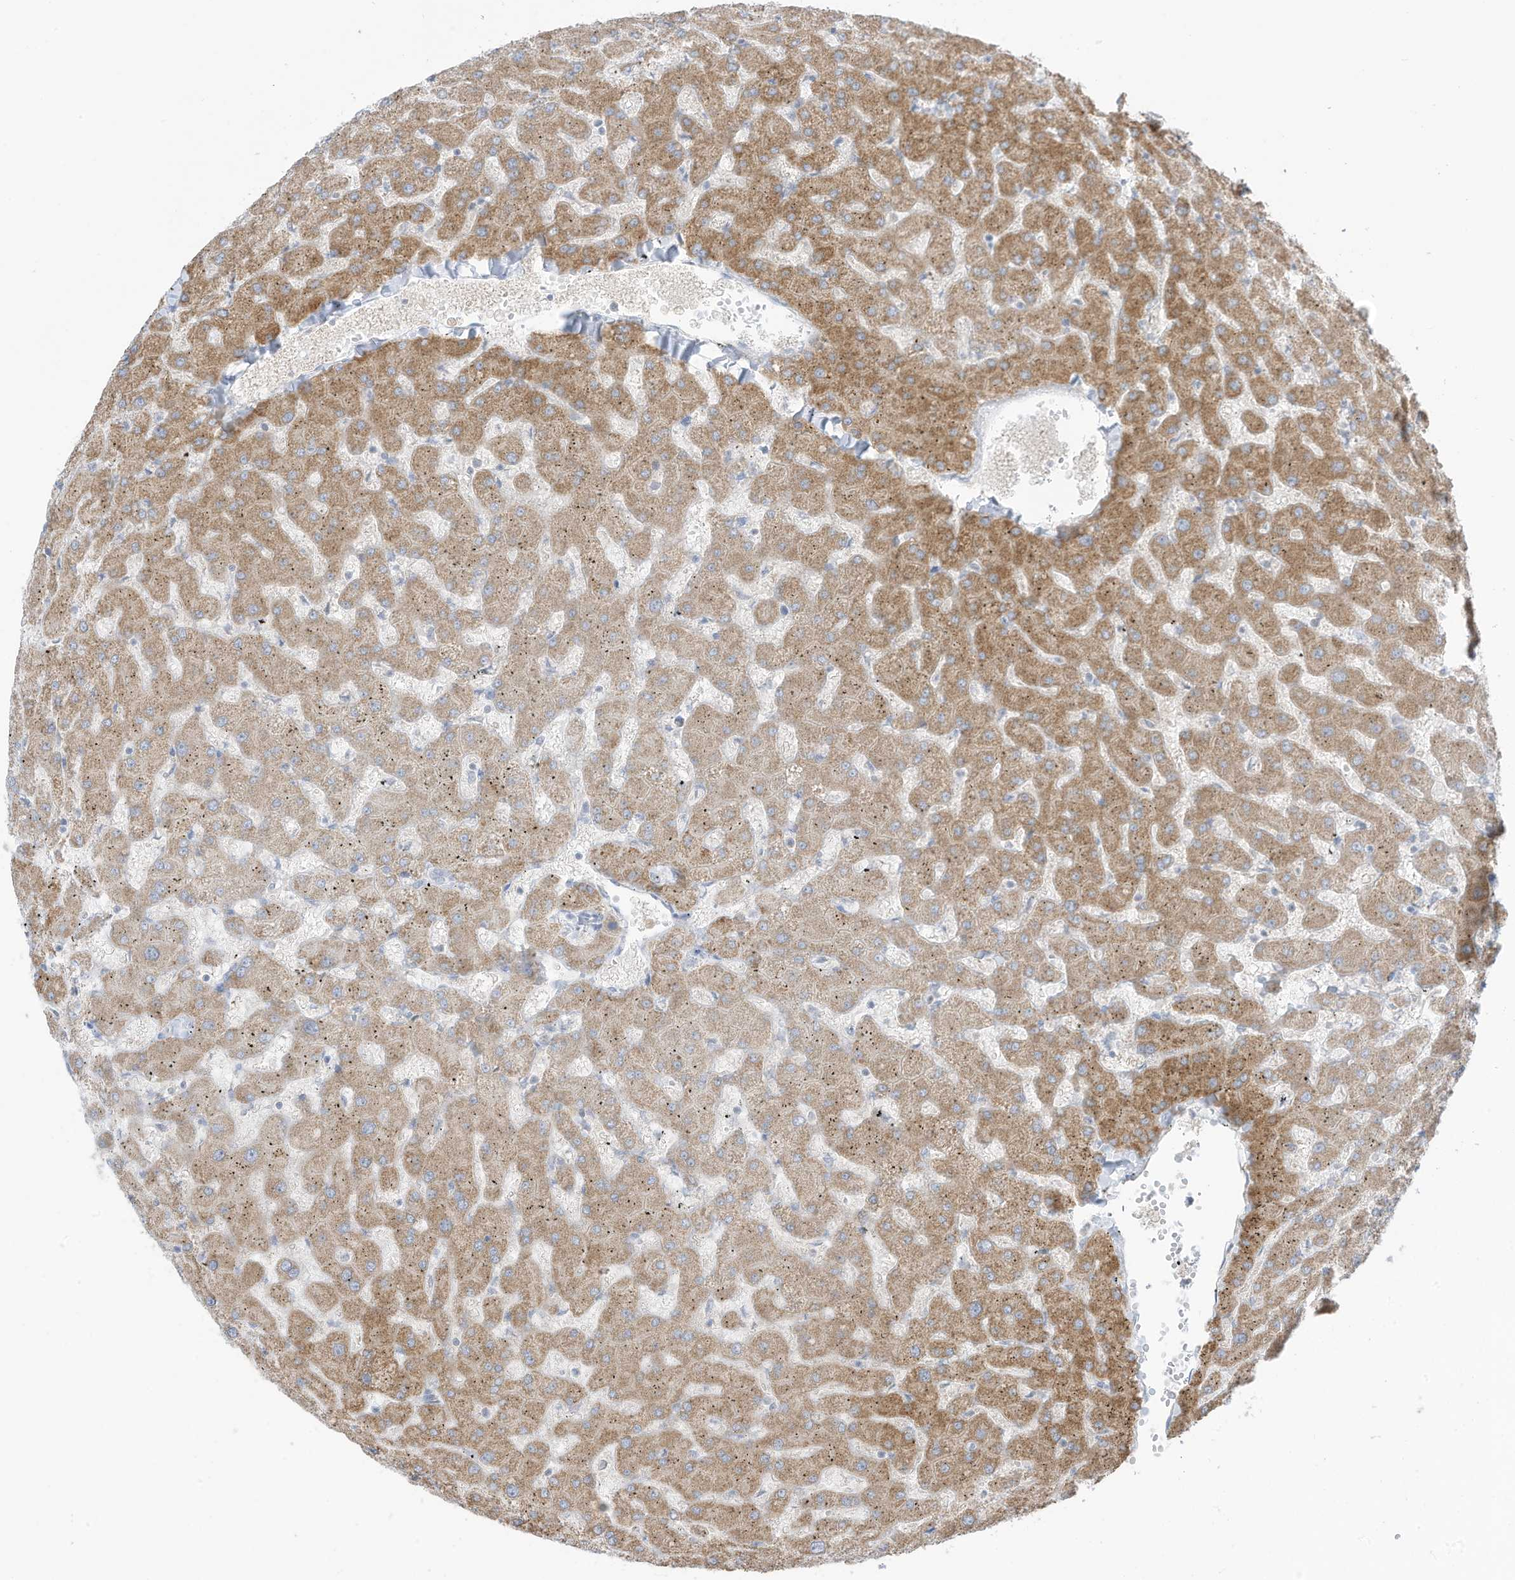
{"staining": {"intensity": "negative", "quantity": "none", "location": "none"}, "tissue": "liver", "cell_type": "Cholangiocytes", "image_type": "normal", "snomed": [{"axis": "morphology", "description": "Normal tissue, NOS"}, {"axis": "topography", "description": "Liver"}], "caption": "Unremarkable liver was stained to show a protein in brown. There is no significant positivity in cholangiocytes. (Immunohistochemistry (ihc), brightfield microscopy, high magnification).", "gene": "OGT", "patient": {"sex": "female", "age": 63}}